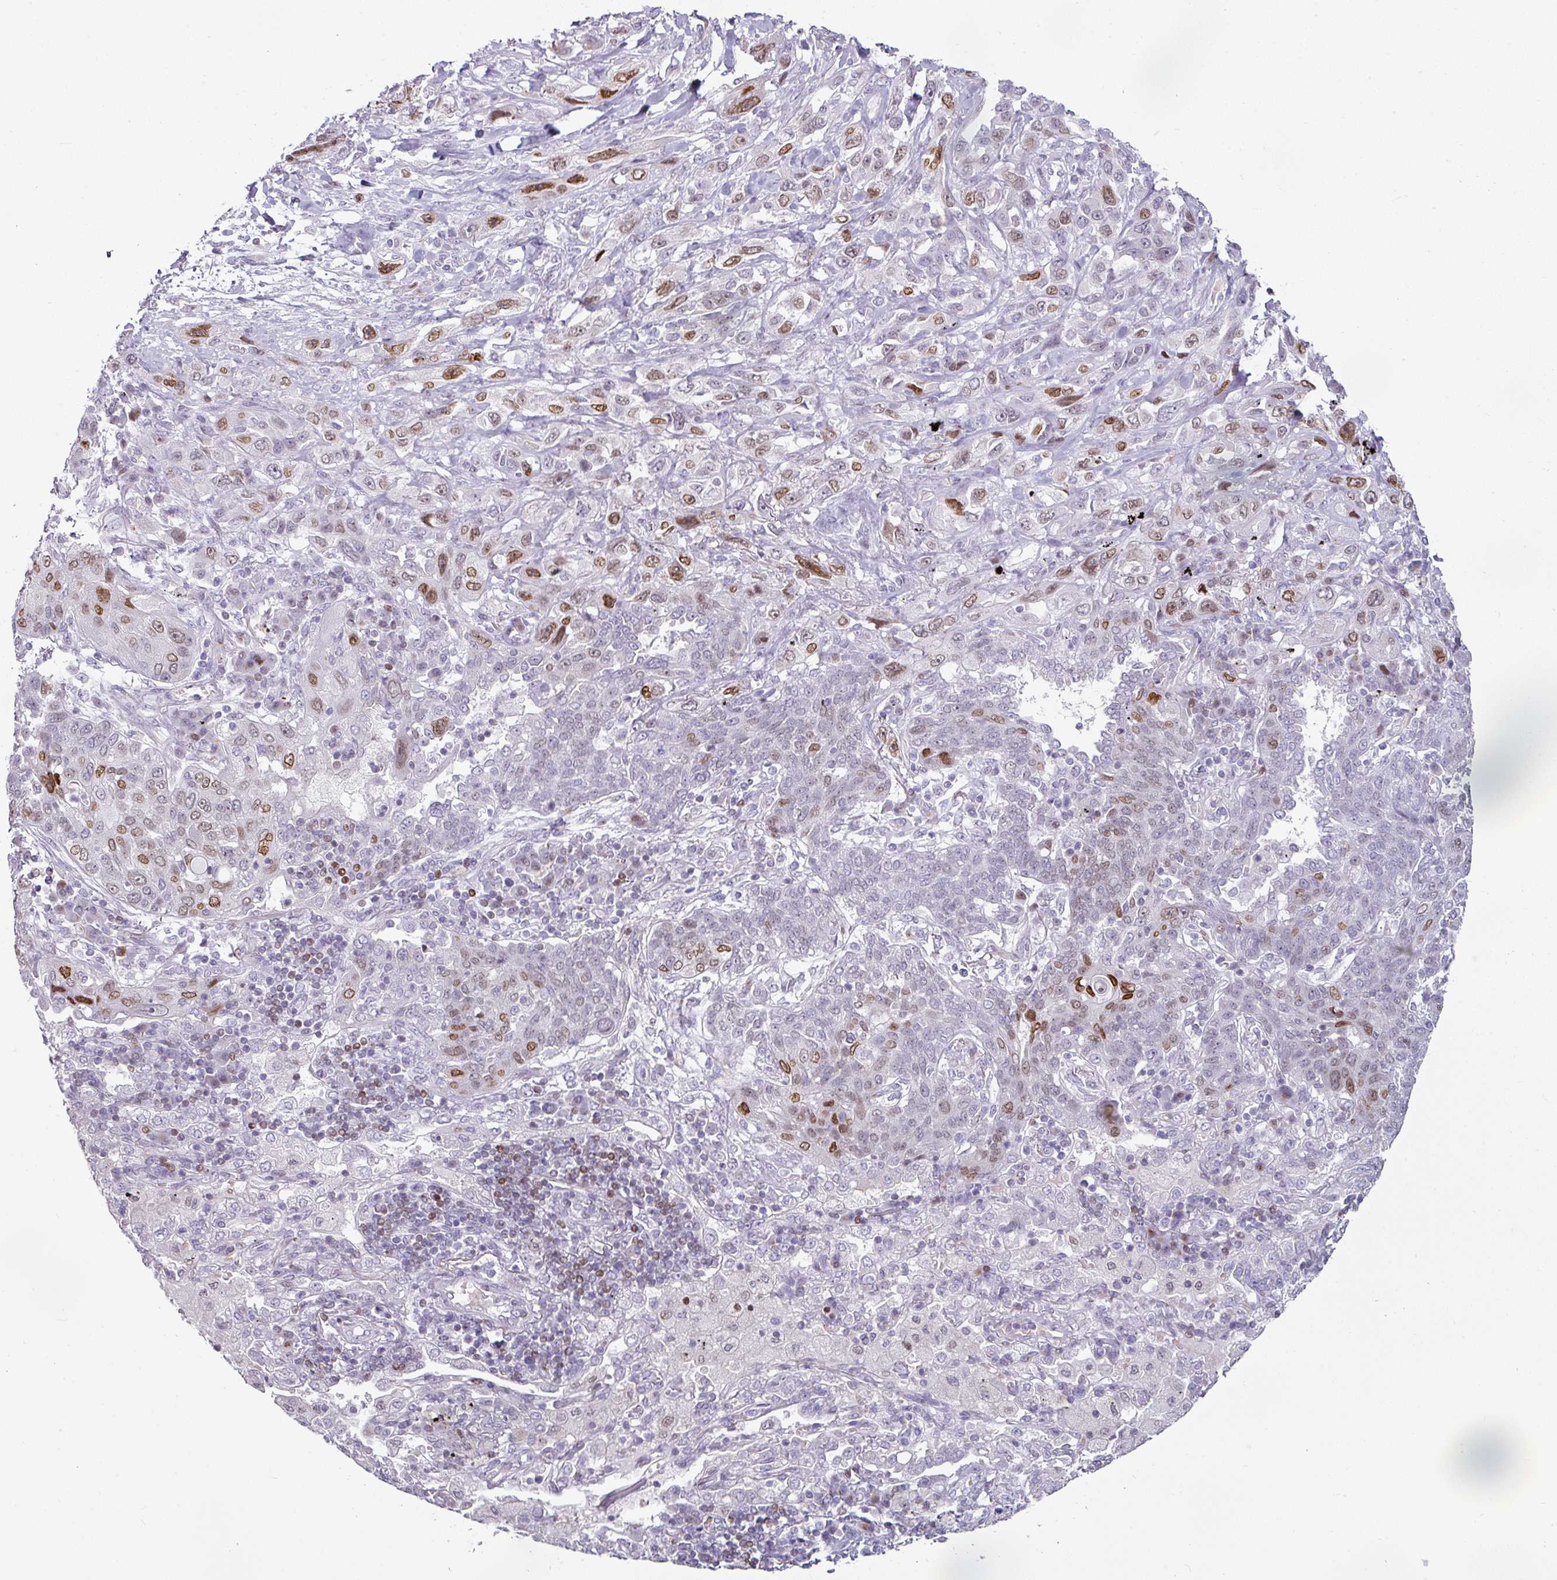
{"staining": {"intensity": "moderate", "quantity": "25%-75%", "location": "nuclear"}, "tissue": "lung cancer", "cell_type": "Tumor cells", "image_type": "cancer", "snomed": [{"axis": "morphology", "description": "Squamous cell carcinoma, NOS"}, {"axis": "topography", "description": "Lung"}], "caption": "This photomicrograph exhibits immunohistochemistry staining of lung cancer, with medium moderate nuclear positivity in about 25%-75% of tumor cells.", "gene": "SYT8", "patient": {"sex": "female", "age": 70}}